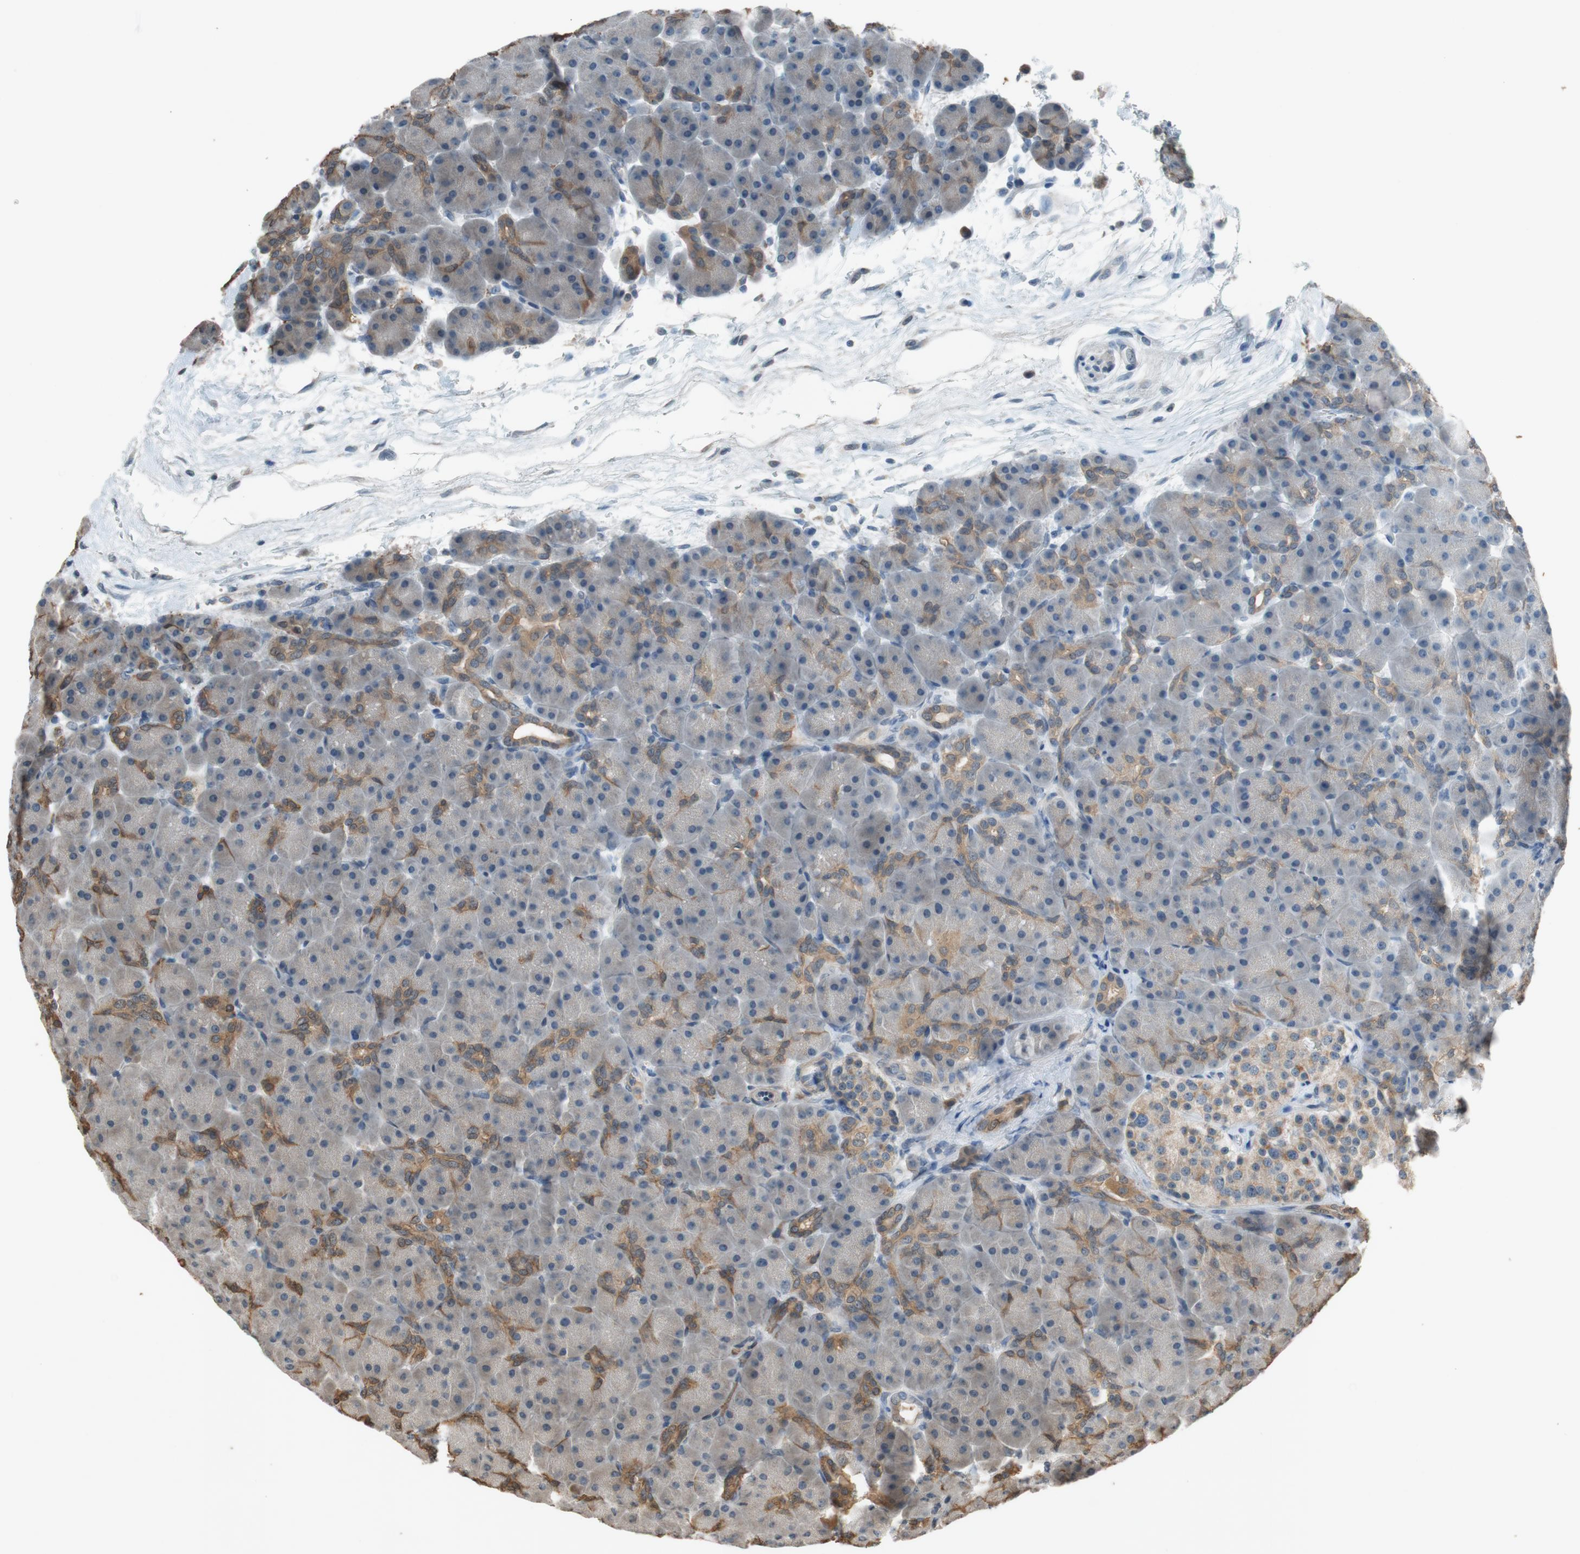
{"staining": {"intensity": "moderate", "quantity": "<25%", "location": "cytoplasmic/membranous"}, "tissue": "pancreas", "cell_type": "Exocrine glandular cells", "image_type": "normal", "snomed": [{"axis": "morphology", "description": "Normal tissue, NOS"}, {"axis": "topography", "description": "Pancreas"}], "caption": "Protein analysis of normal pancreas shows moderate cytoplasmic/membranous expression in approximately <25% of exocrine glandular cells.", "gene": "ATP2C1", "patient": {"sex": "male", "age": 66}}